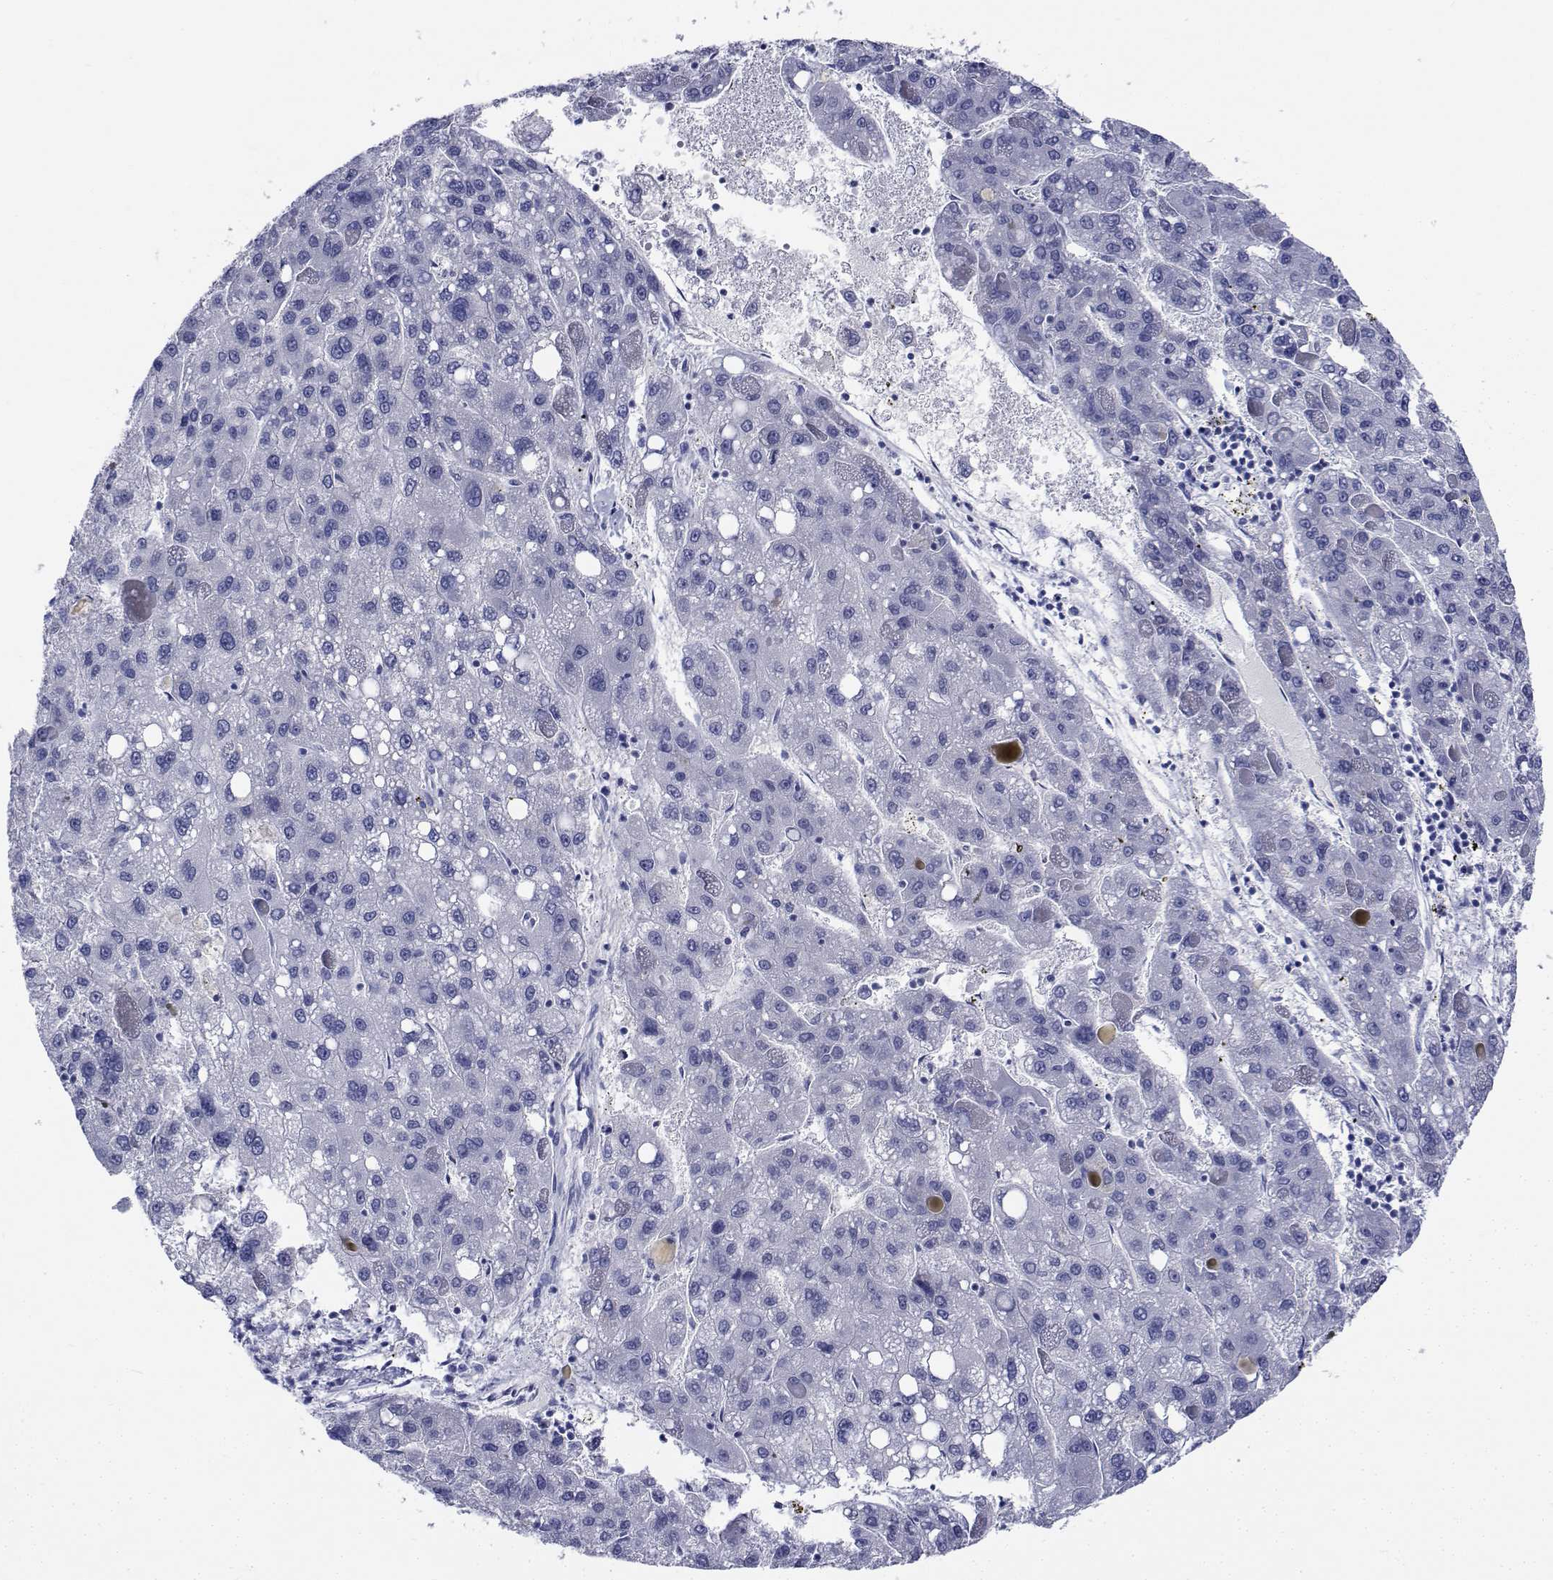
{"staining": {"intensity": "negative", "quantity": "none", "location": "none"}, "tissue": "liver cancer", "cell_type": "Tumor cells", "image_type": "cancer", "snomed": [{"axis": "morphology", "description": "Carcinoma, Hepatocellular, NOS"}, {"axis": "topography", "description": "Liver"}], "caption": "The histopathology image displays no significant positivity in tumor cells of liver hepatocellular carcinoma.", "gene": "PLXNA4", "patient": {"sex": "female", "age": 82}}